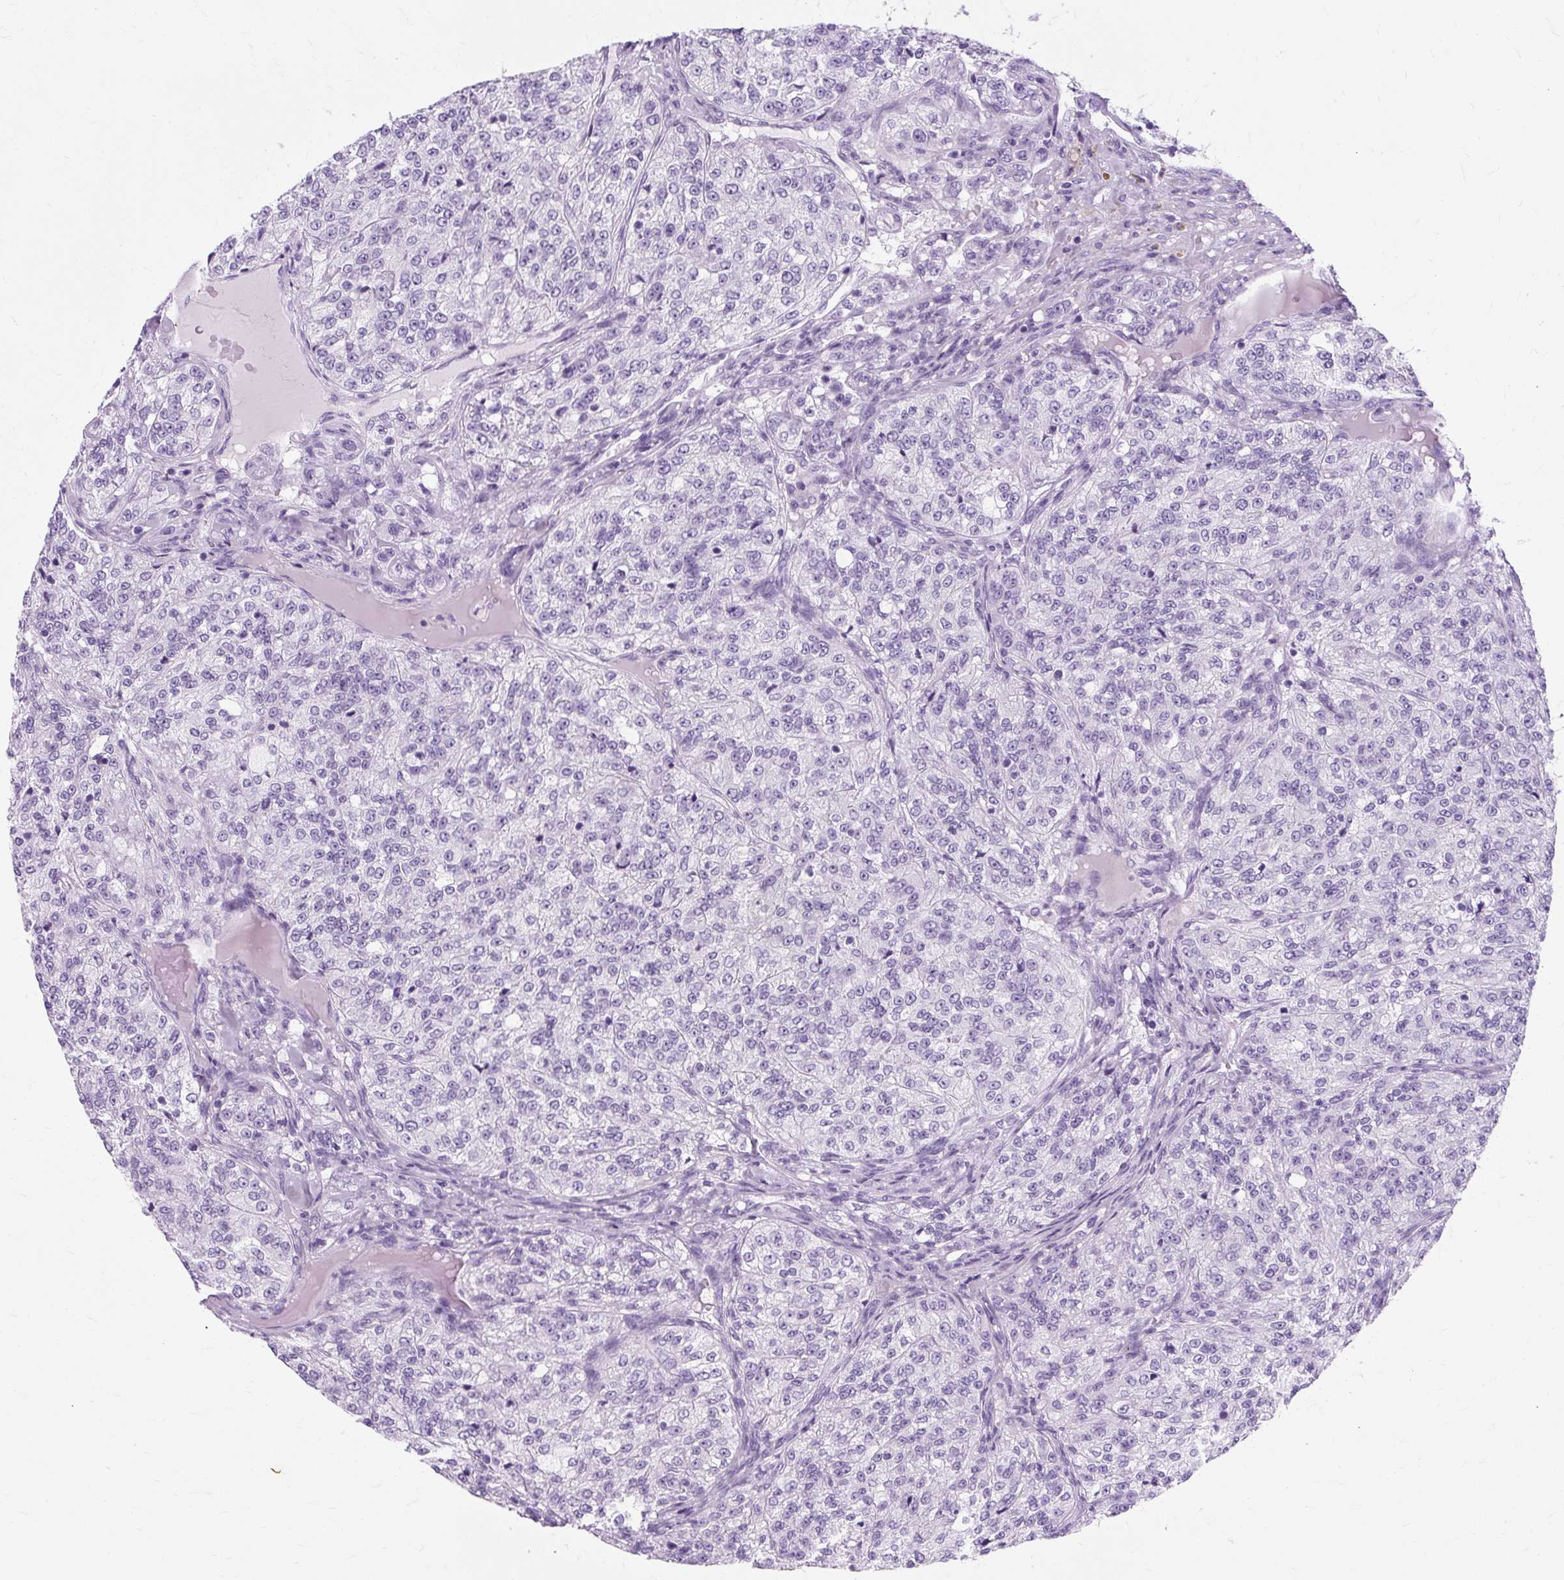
{"staining": {"intensity": "negative", "quantity": "none", "location": "none"}, "tissue": "renal cancer", "cell_type": "Tumor cells", "image_type": "cancer", "snomed": [{"axis": "morphology", "description": "Adenocarcinoma, NOS"}, {"axis": "topography", "description": "Kidney"}], "caption": "Photomicrograph shows no significant protein expression in tumor cells of adenocarcinoma (renal).", "gene": "TMEM89", "patient": {"sex": "female", "age": 63}}